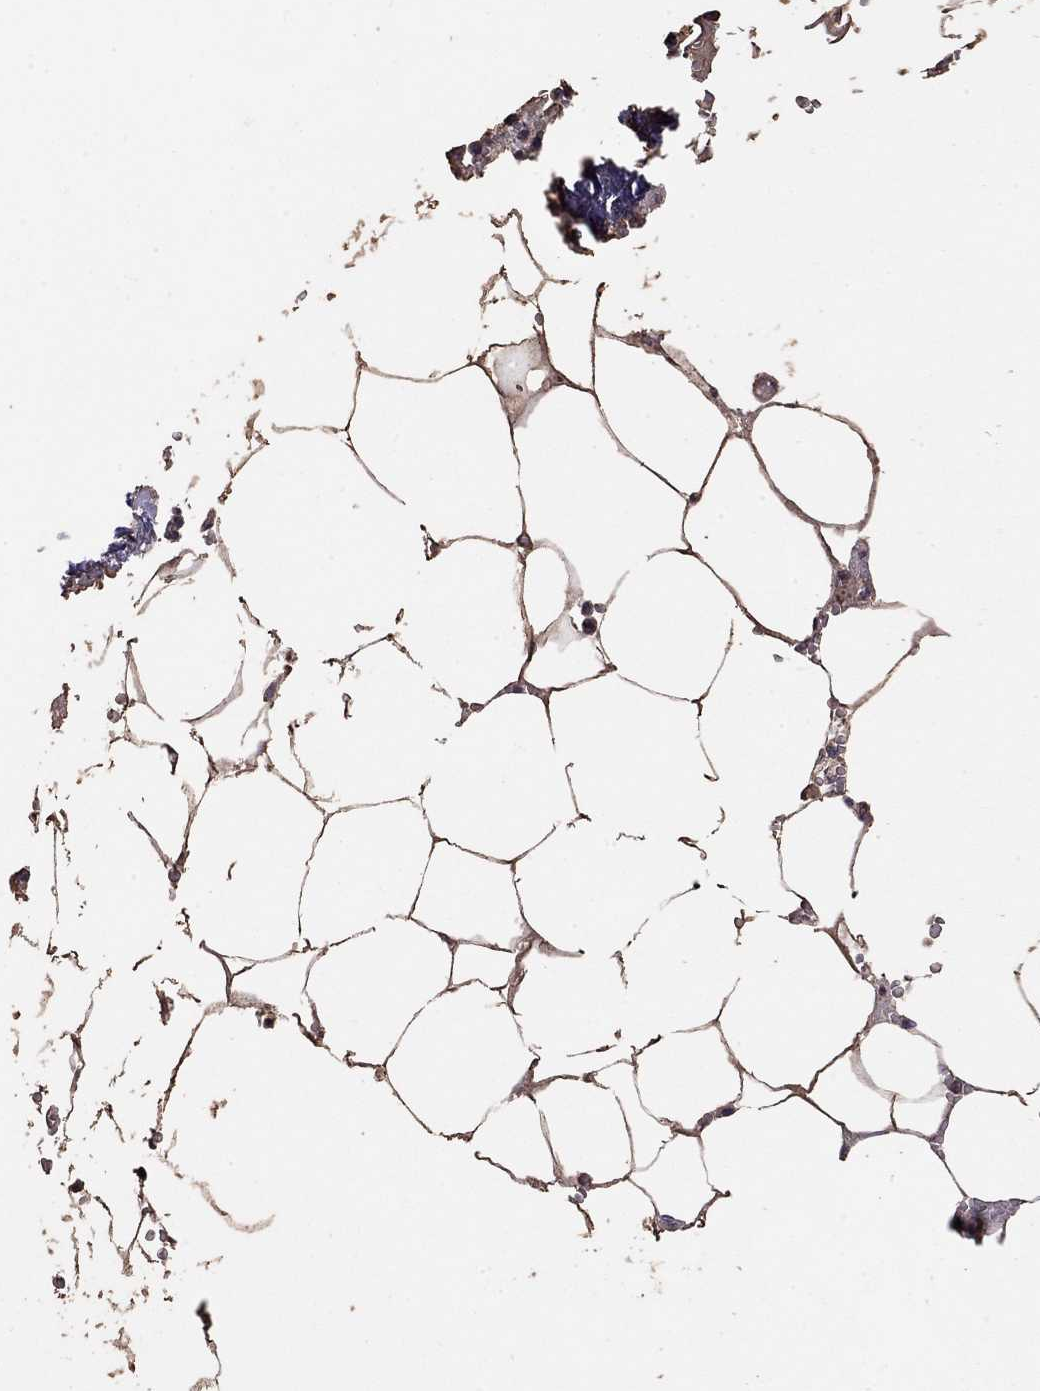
{"staining": {"intensity": "negative", "quantity": "none", "location": "none"}, "tissue": "bone marrow", "cell_type": "Hematopoietic cells", "image_type": "normal", "snomed": [{"axis": "morphology", "description": "Normal tissue, NOS"}, {"axis": "topography", "description": "Bone marrow"}], "caption": "DAB immunohistochemical staining of benign human bone marrow displays no significant expression in hematopoietic cells.", "gene": "SUN3", "patient": {"sex": "male", "age": 54}}